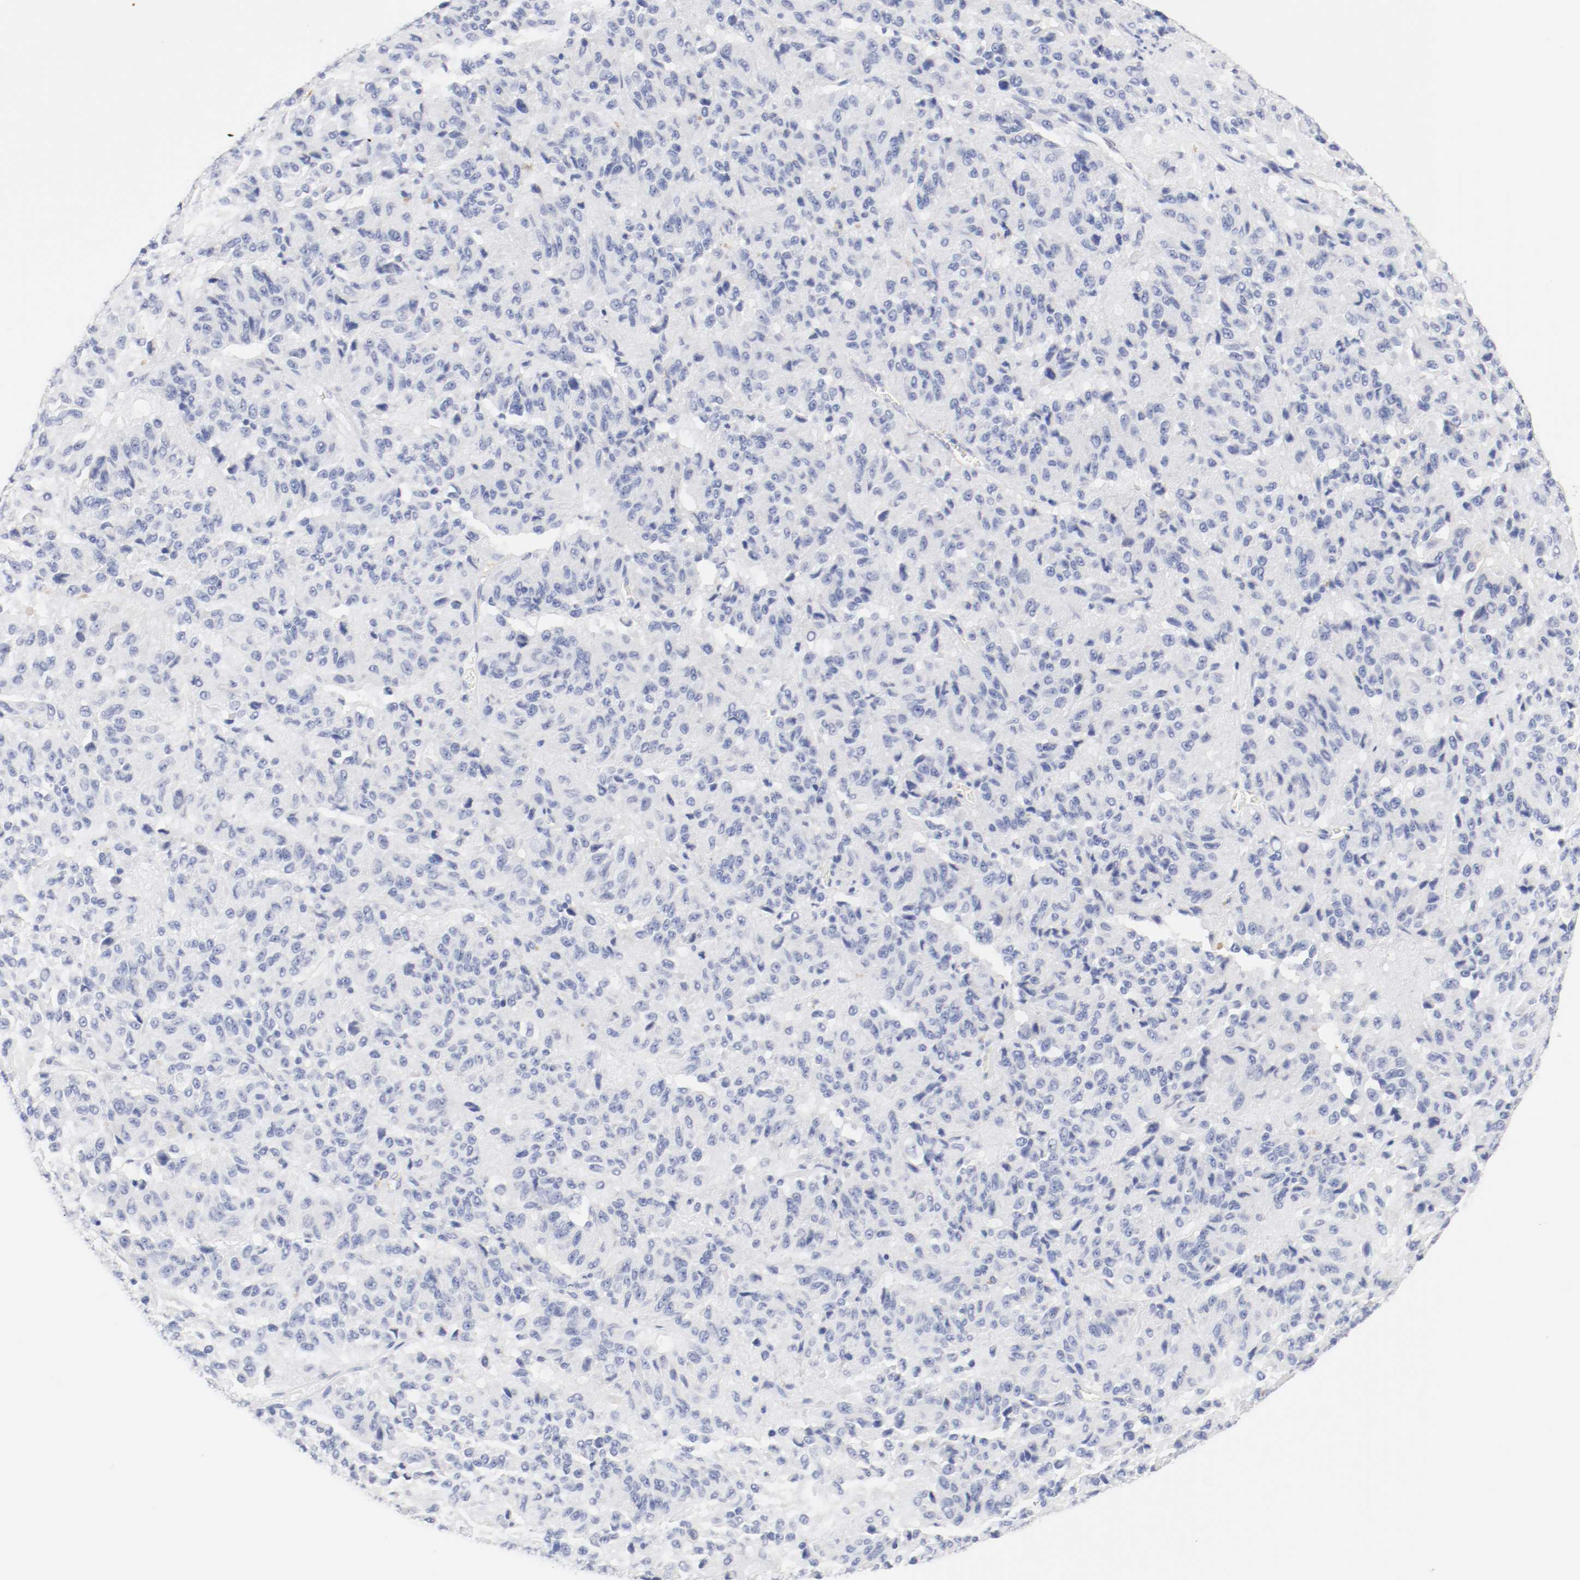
{"staining": {"intensity": "negative", "quantity": "none", "location": "none"}, "tissue": "melanoma", "cell_type": "Tumor cells", "image_type": "cancer", "snomed": [{"axis": "morphology", "description": "Malignant melanoma, Metastatic site"}, {"axis": "topography", "description": "Lung"}], "caption": "Image shows no significant protein staining in tumor cells of melanoma. The staining is performed using DAB (3,3'-diaminobenzidine) brown chromogen with nuclei counter-stained in using hematoxylin.", "gene": "HOMER1", "patient": {"sex": "male", "age": 64}}